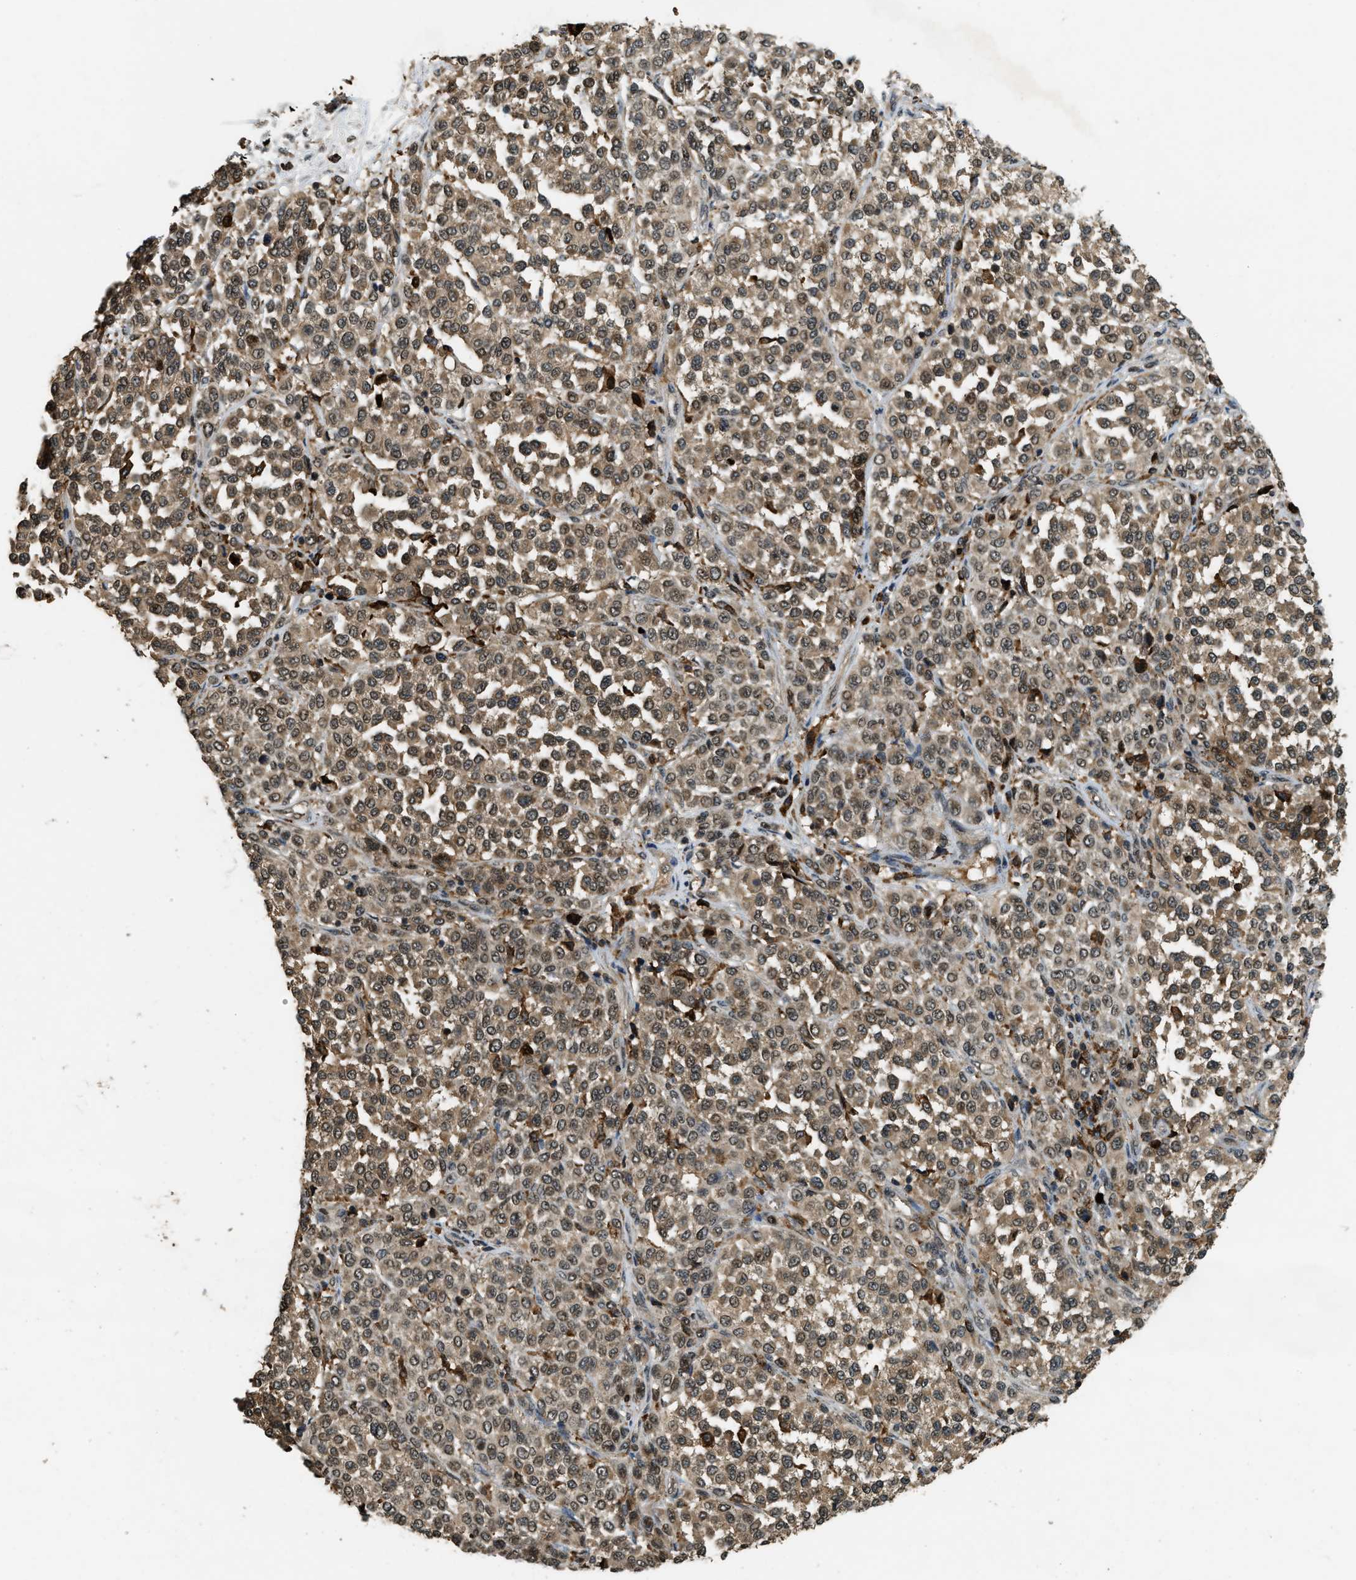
{"staining": {"intensity": "moderate", "quantity": ">75%", "location": "cytoplasmic/membranous"}, "tissue": "melanoma", "cell_type": "Tumor cells", "image_type": "cancer", "snomed": [{"axis": "morphology", "description": "Malignant melanoma, Metastatic site"}, {"axis": "topography", "description": "Pancreas"}], "caption": "Immunohistochemical staining of human malignant melanoma (metastatic site) reveals moderate cytoplasmic/membranous protein positivity in about >75% of tumor cells.", "gene": "RNF141", "patient": {"sex": "female", "age": 30}}